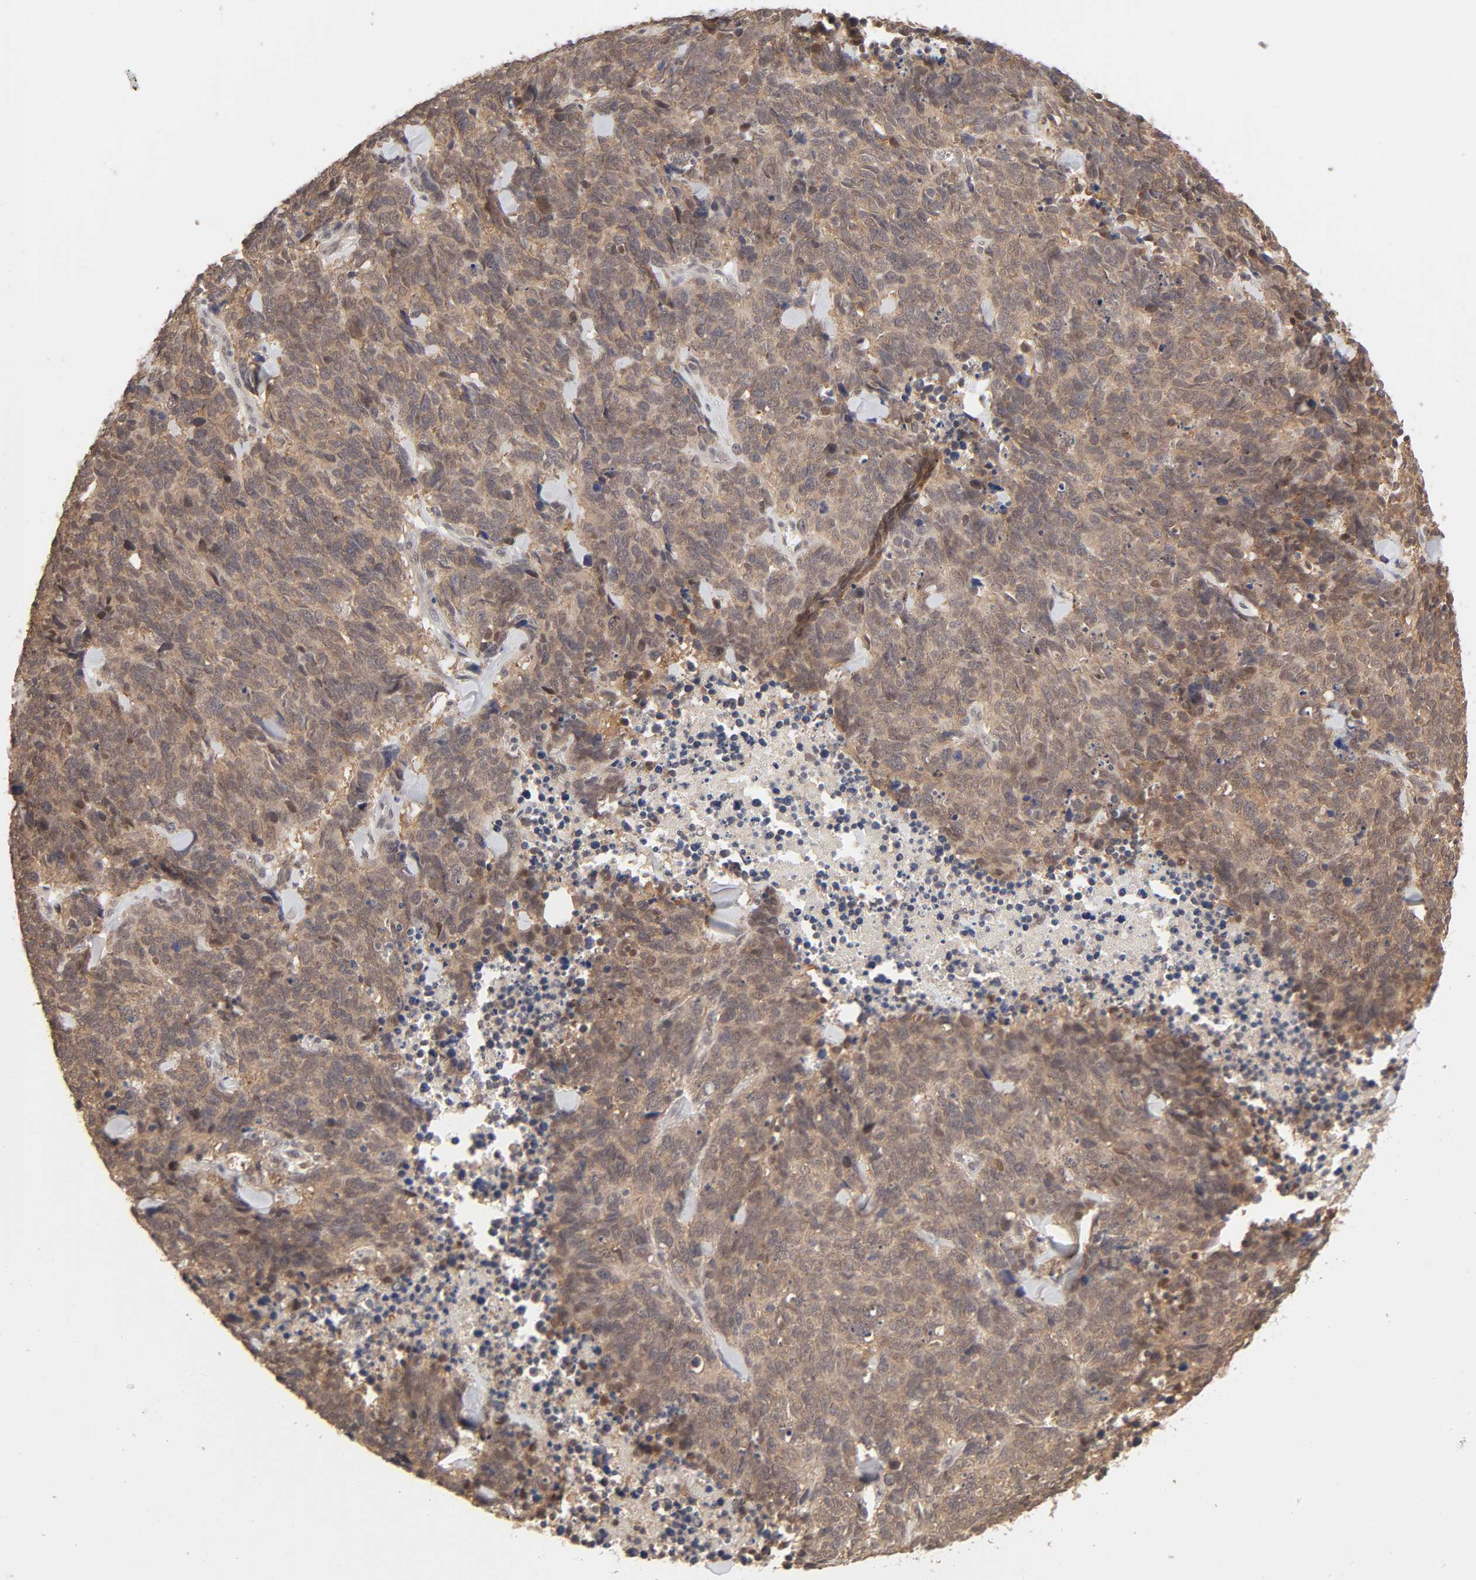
{"staining": {"intensity": "moderate", "quantity": ">75%", "location": "cytoplasmic/membranous"}, "tissue": "lung cancer", "cell_type": "Tumor cells", "image_type": "cancer", "snomed": [{"axis": "morphology", "description": "Neoplasm, malignant, NOS"}, {"axis": "topography", "description": "Lung"}], "caption": "Brown immunohistochemical staining in lung cancer demonstrates moderate cytoplasmic/membranous staining in about >75% of tumor cells. The protein of interest is shown in brown color, while the nuclei are stained blue.", "gene": "MAPK1", "patient": {"sex": "female", "age": 58}}